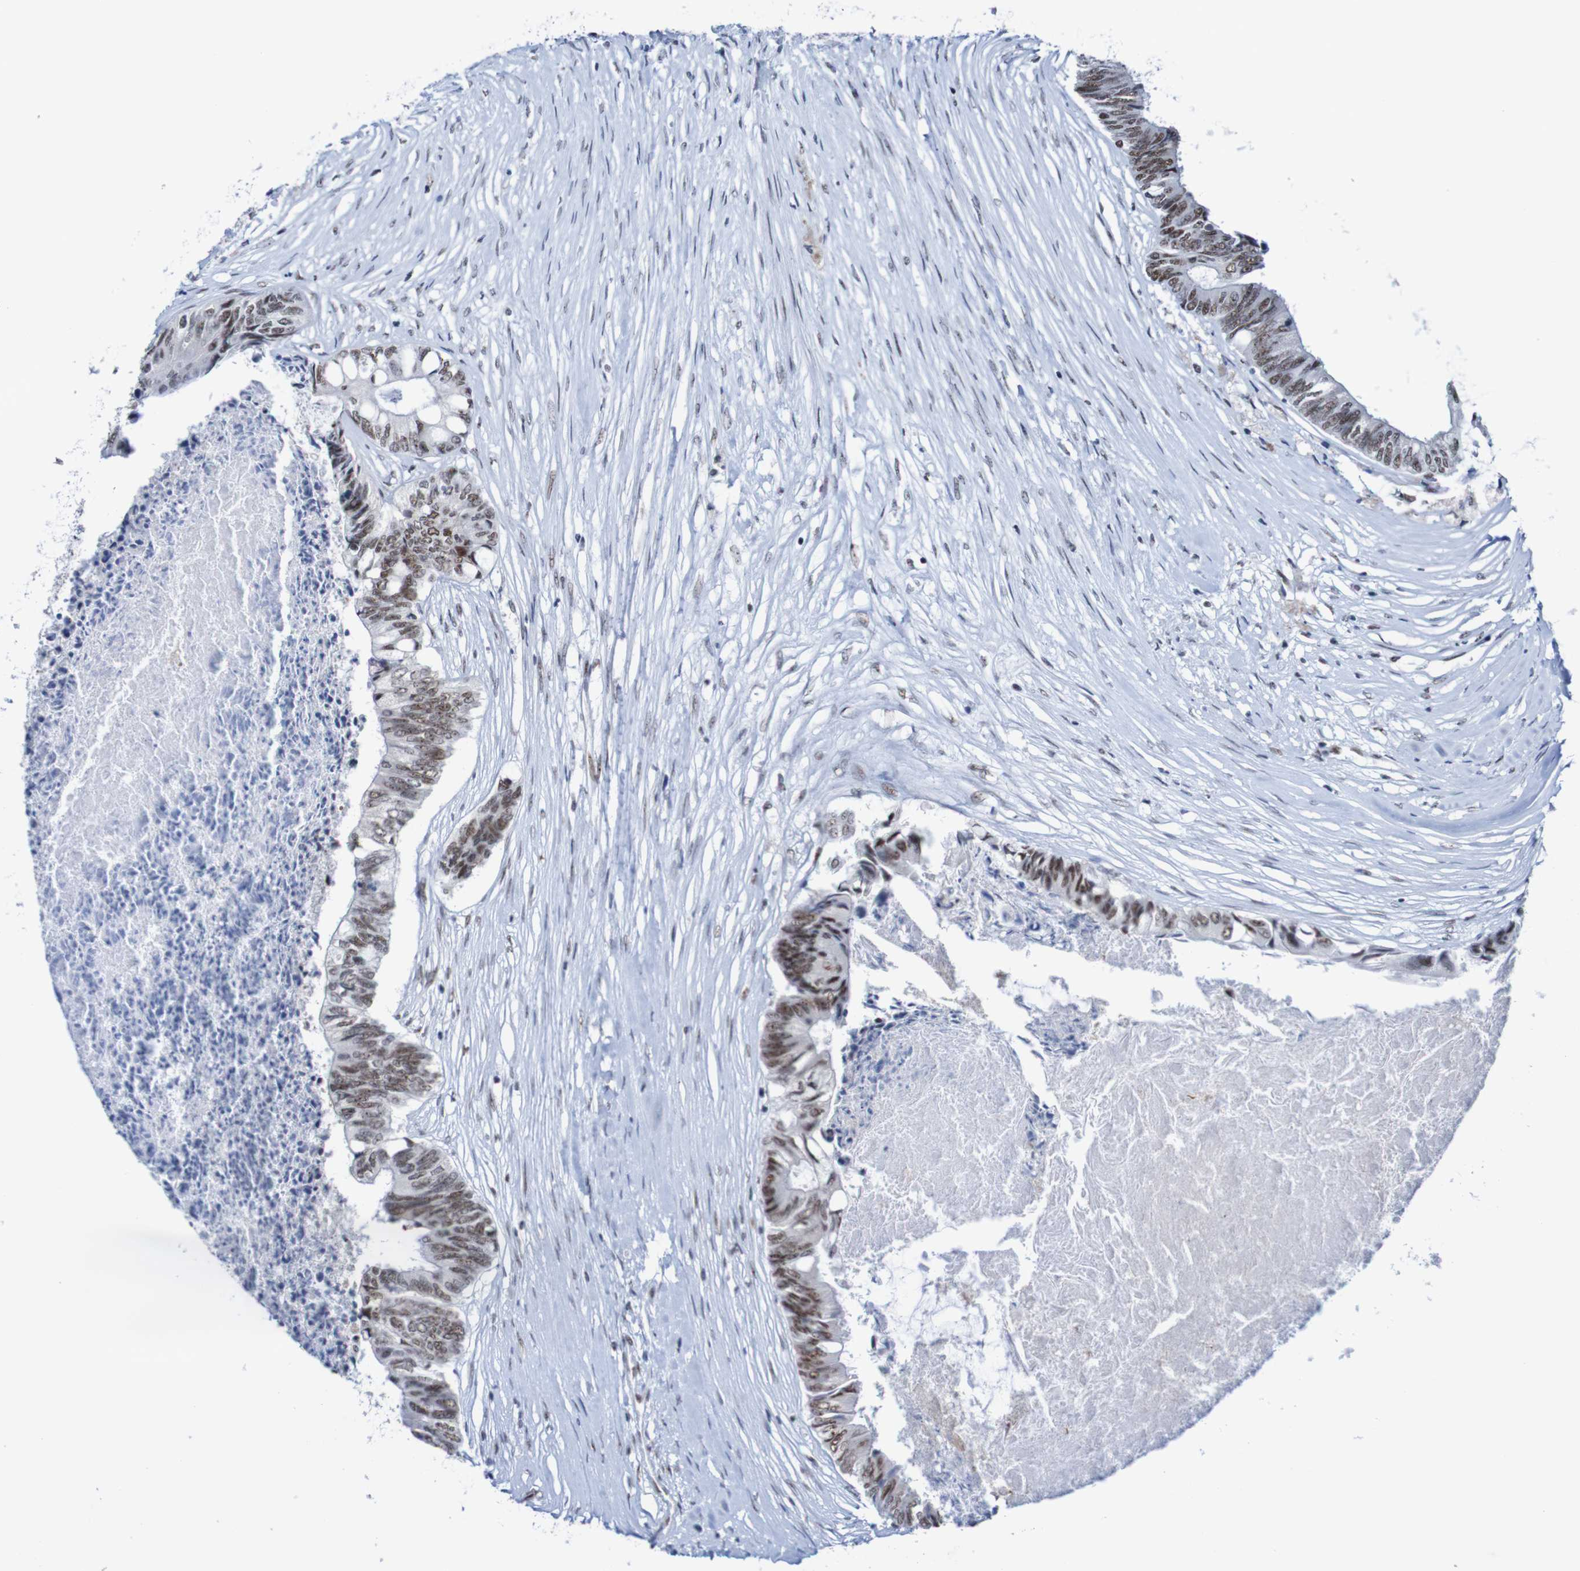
{"staining": {"intensity": "moderate", "quantity": ">75%", "location": "nuclear"}, "tissue": "colorectal cancer", "cell_type": "Tumor cells", "image_type": "cancer", "snomed": [{"axis": "morphology", "description": "Adenocarcinoma, NOS"}, {"axis": "topography", "description": "Rectum"}], "caption": "About >75% of tumor cells in colorectal cancer (adenocarcinoma) demonstrate moderate nuclear protein expression as visualized by brown immunohistochemical staining.", "gene": "CDC5L", "patient": {"sex": "male", "age": 63}}